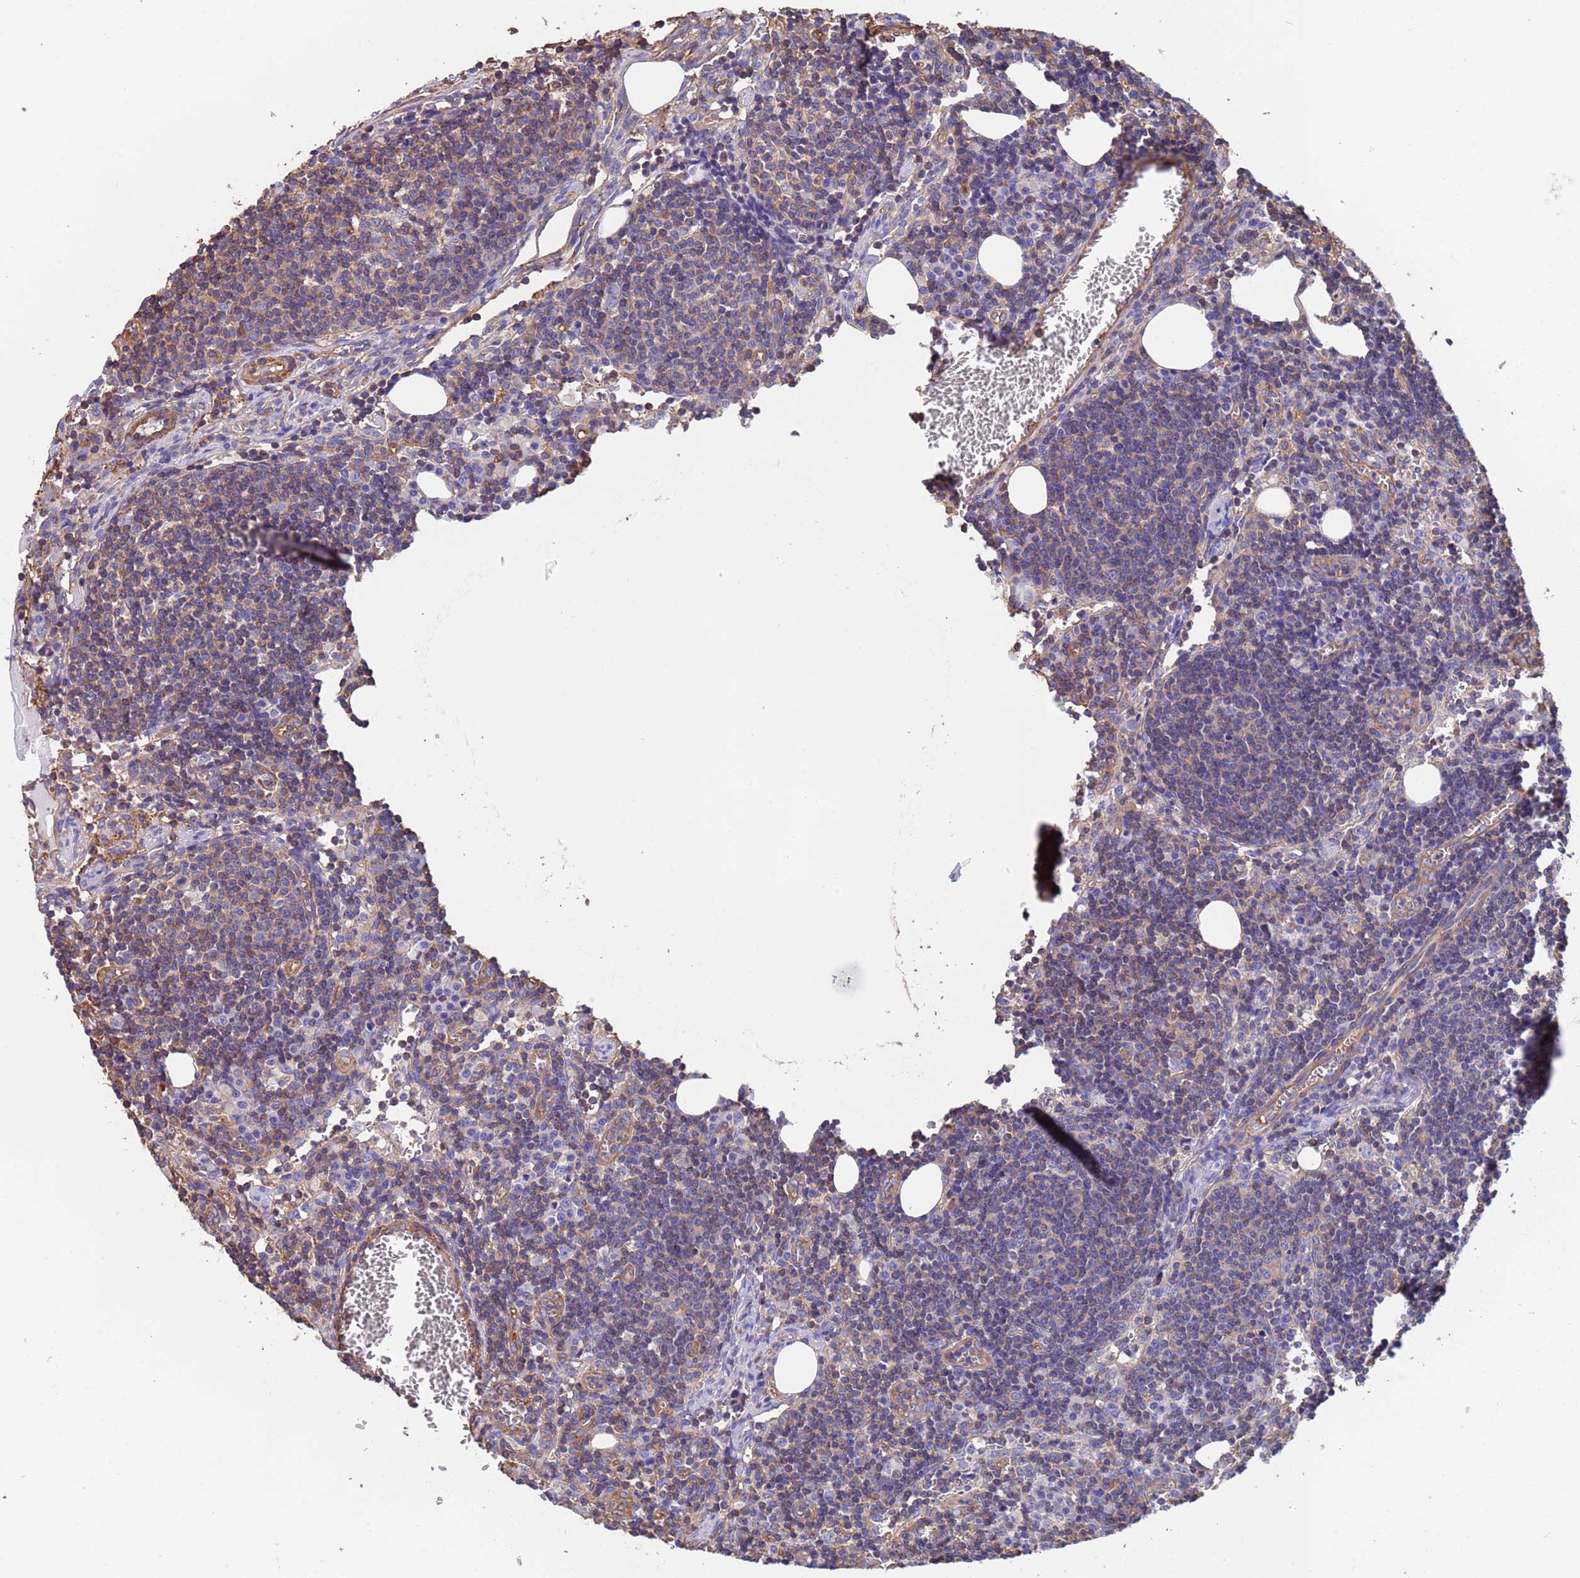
{"staining": {"intensity": "negative", "quantity": "none", "location": "none"}, "tissue": "lymph node", "cell_type": "Non-germinal center cells", "image_type": "normal", "snomed": [{"axis": "morphology", "description": "Normal tissue, NOS"}, {"axis": "topography", "description": "Lymph node"}], "caption": "Immunohistochemistry (IHC) of unremarkable human lymph node exhibits no staining in non-germinal center cells. (DAB immunohistochemistry visualized using brightfield microscopy, high magnification).", "gene": "MYL12A", "patient": {"sex": "female", "age": 27}}